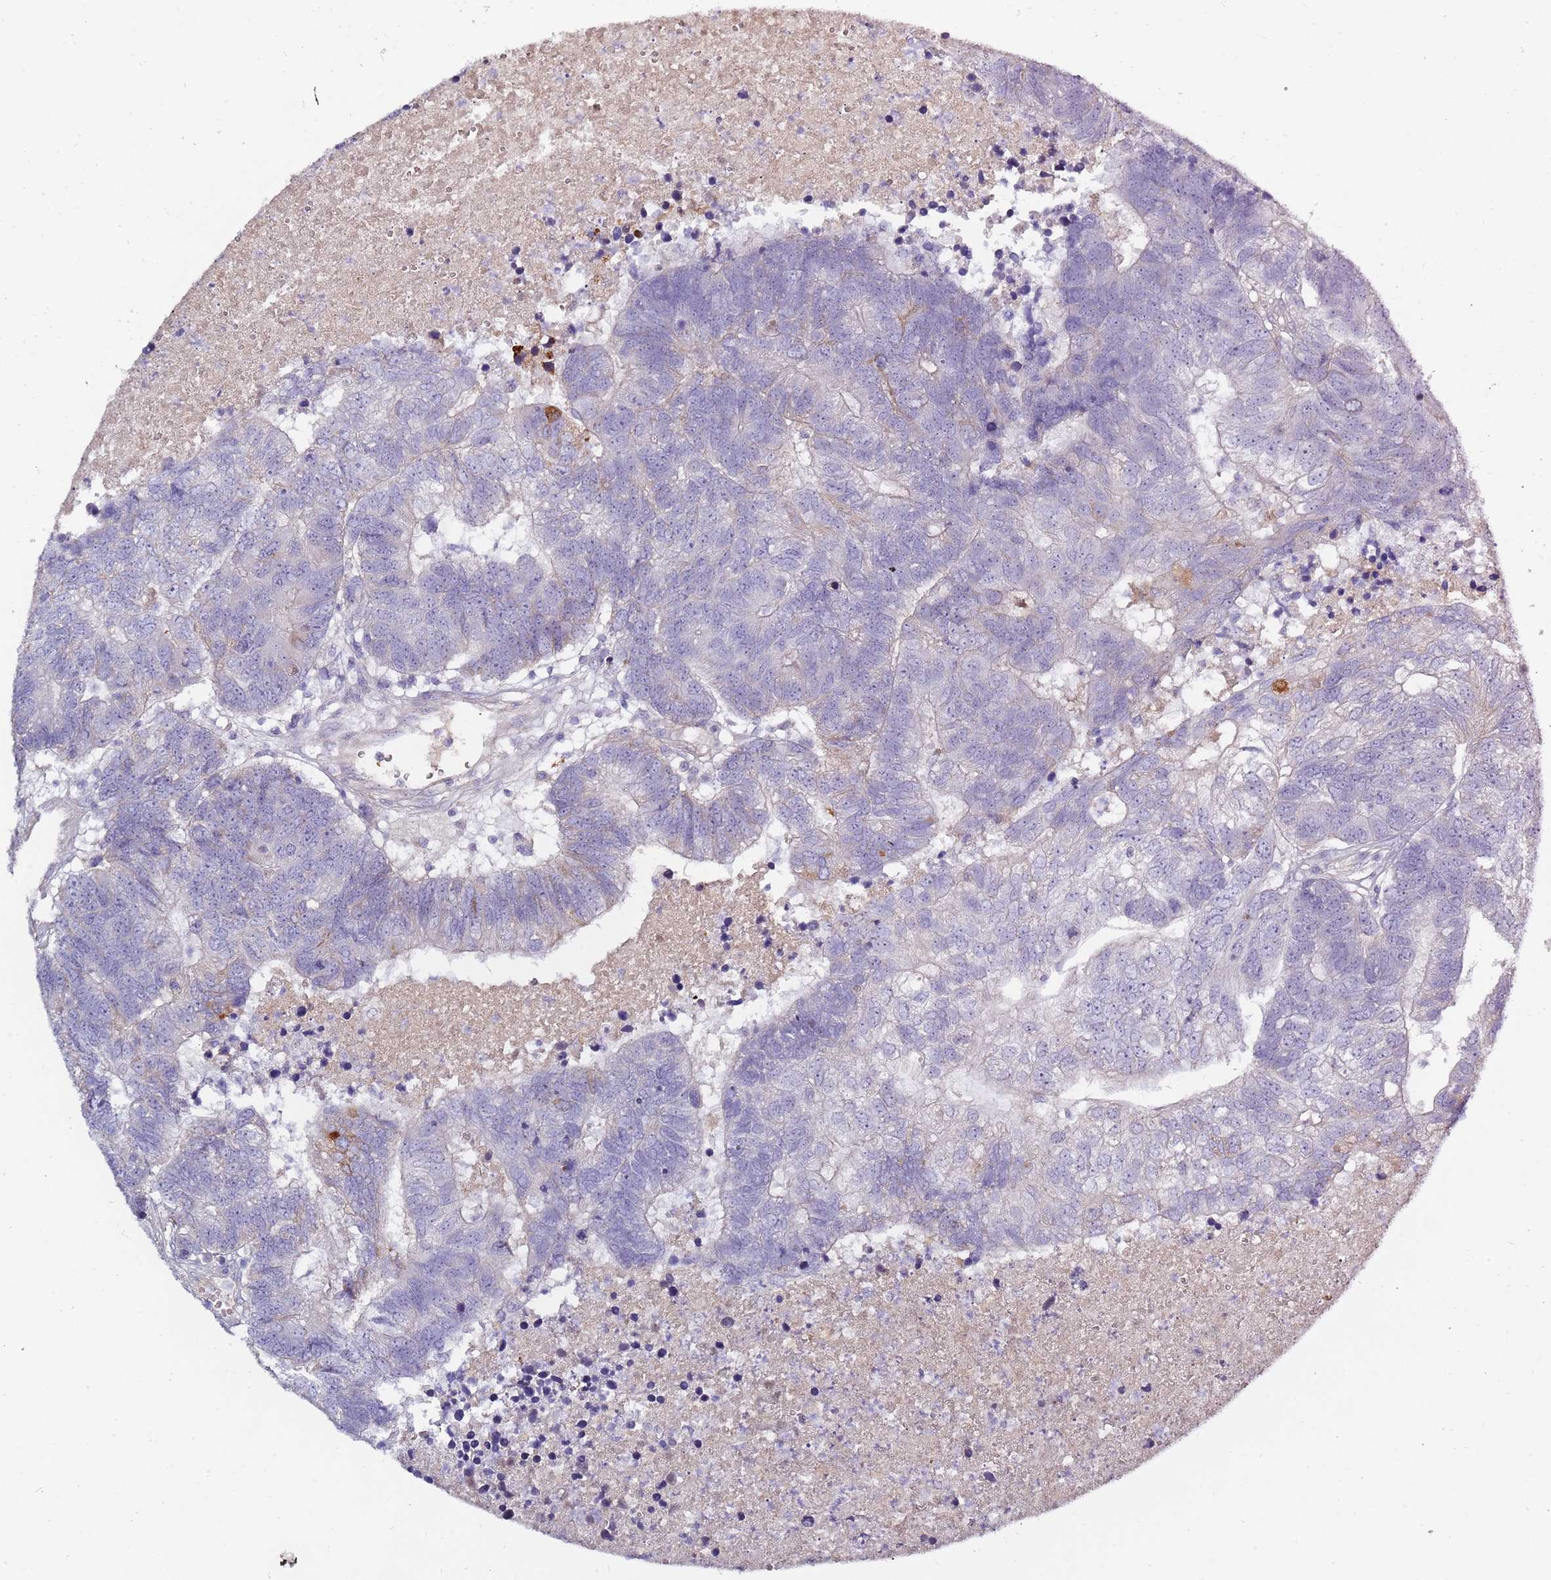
{"staining": {"intensity": "negative", "quantity": "none", "location": "none"}, "tissue": "colorectal cancer", "cell_type": "Tumor cells", "image_type": "cancer", "snomed": [{"axis": "morphology", "description": "Adenocarcinoma, NOS"}, {"axis": "topography", "description": "Colon"}], "caption": "A histopathology image of human colorectal cancer (adenocarcinoma) is negative for staining in tumor cells.", "gene": "TNFRSF6B", "patient": {"sex": "female", "age": 48}}